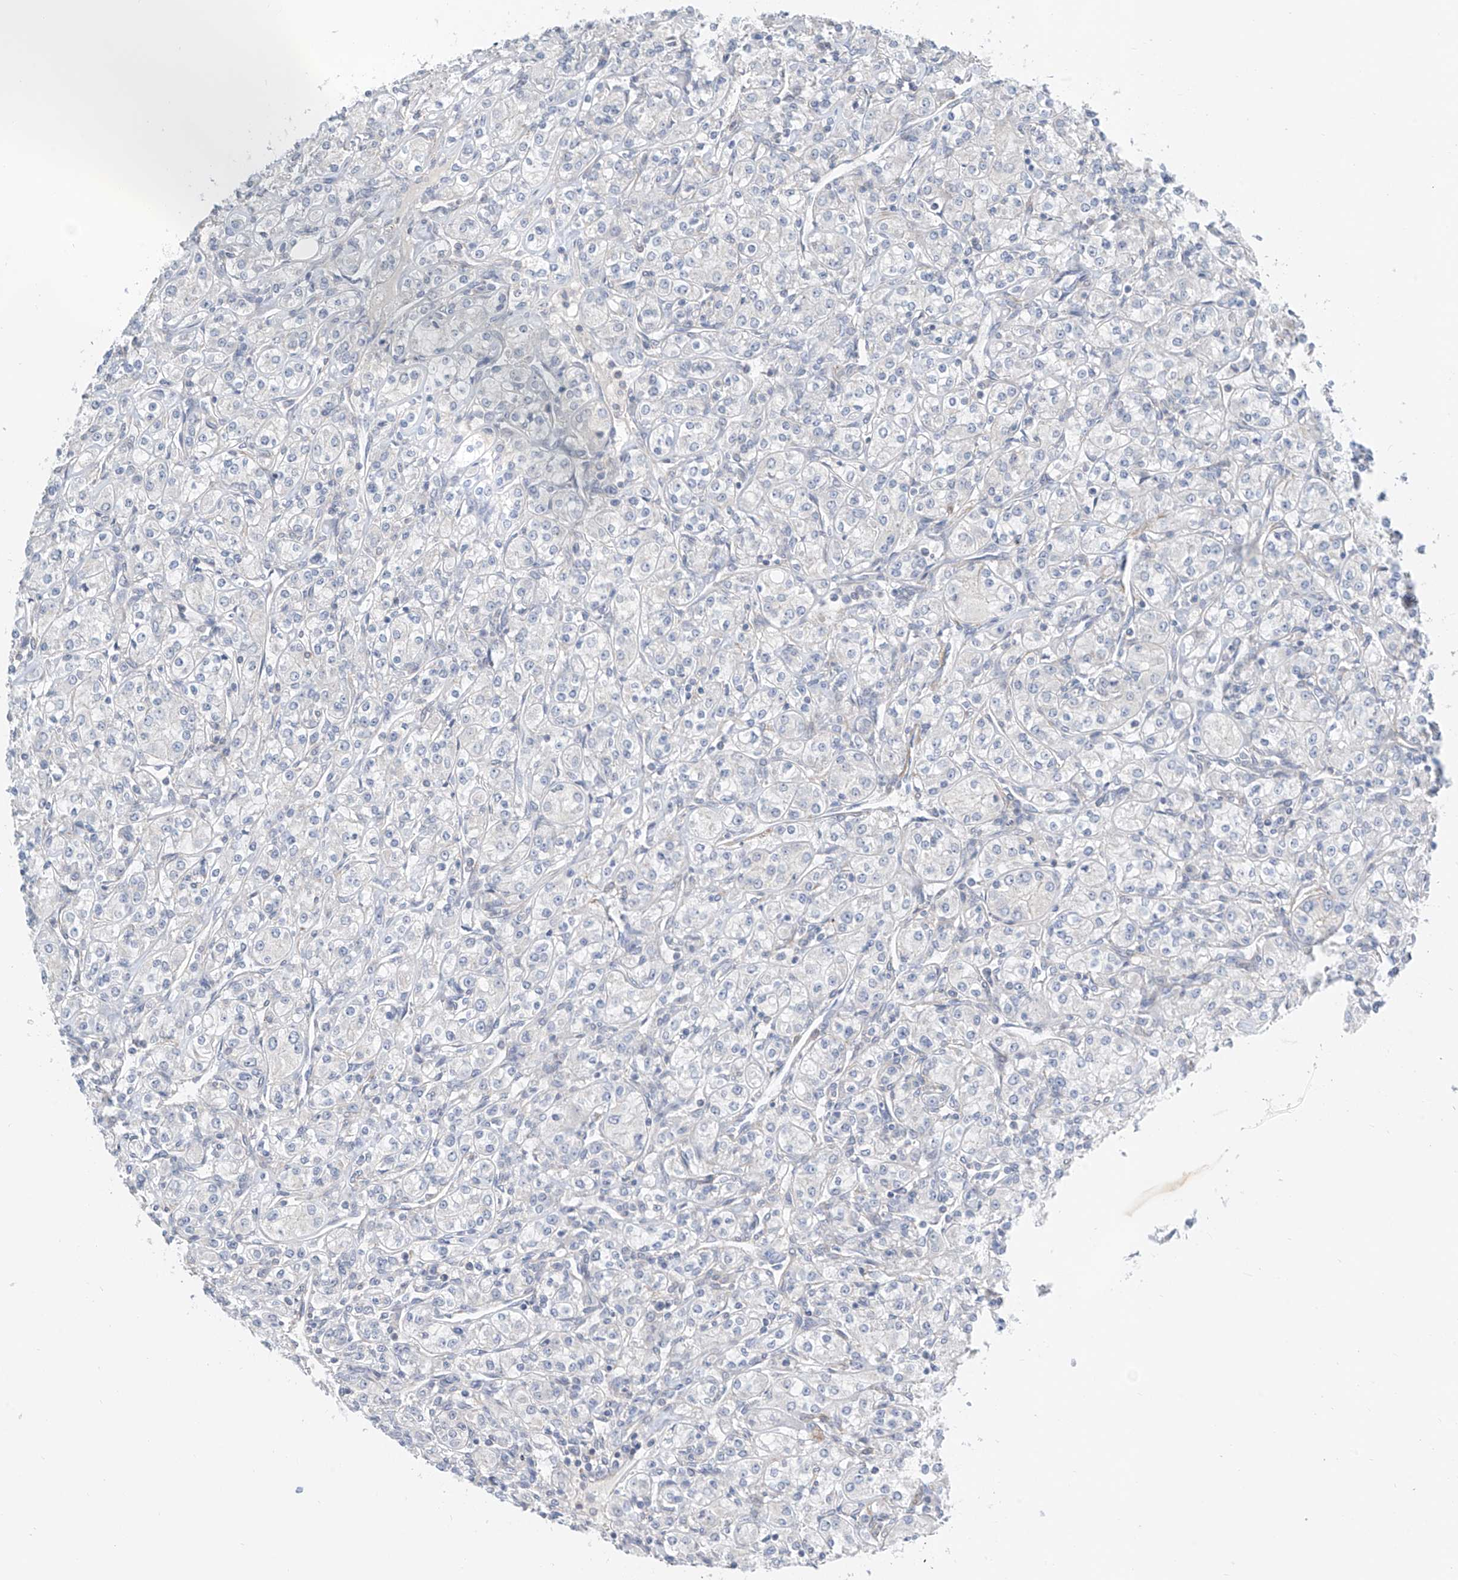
{"staining": {"intensity": "negative", "quantity": "none", "location": "none"}, "tissue": "renal cancer", "cell_type": "Tumor cells", "image_type": "cancer", "snomed": [{"axis": "morphology", "description": "Adenocarcinoma, NOS"}, {"axis": "topography", "description": "Kidney"}], "caption": "The immunohistochemistry micrograph has no significant staining in tumor cells of renal adenocarcinoma tissue.", "gene": "ABLIM2", "patient": {"sex": "male", "age": 77}}